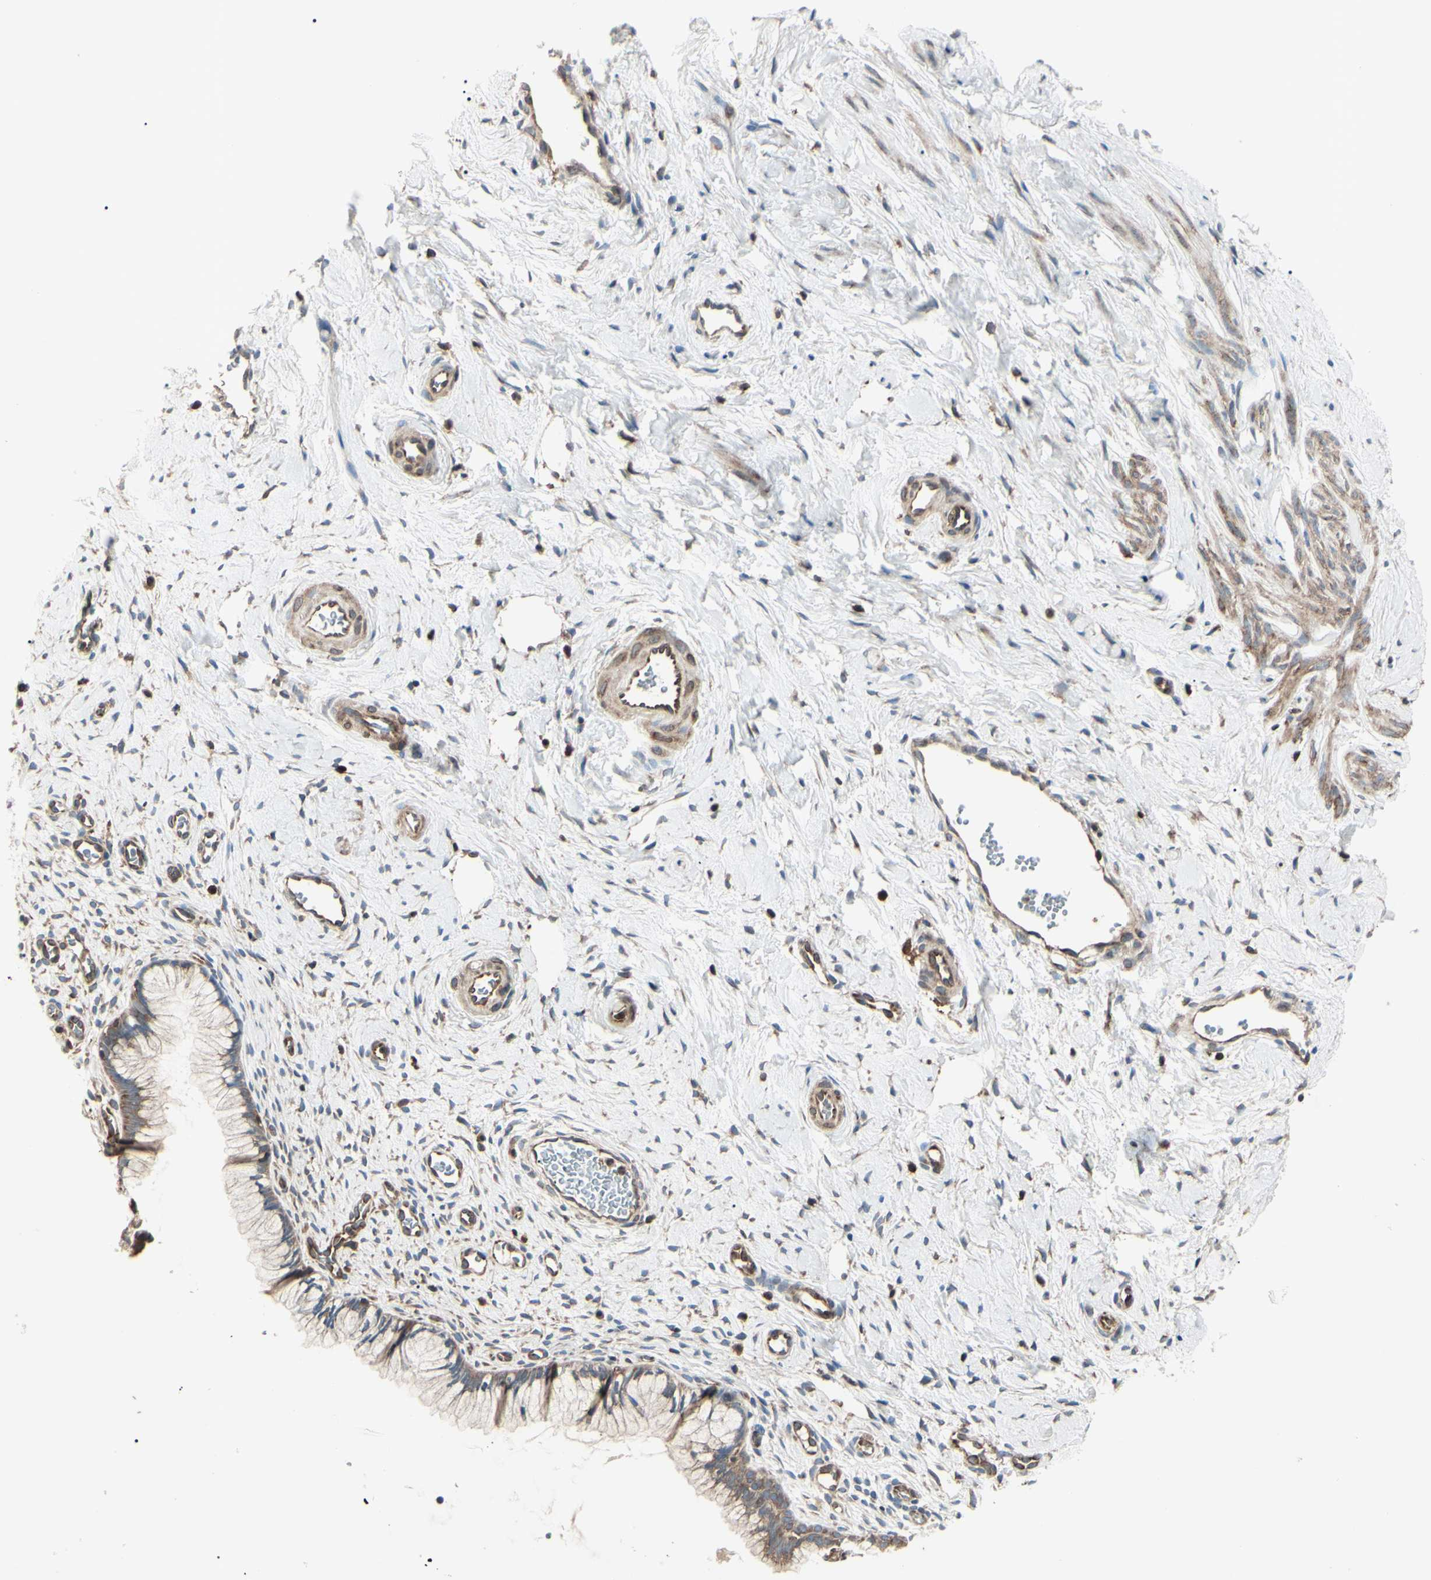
{"staining": {"intensity": "weak", "quantity": "25%-75%", "location": "cytoplasmic/membranous"}, "tissue": "cervix", "cell_type": "Glandular cells", "image_type": "normal", "snomed": [{"axis": "morphology", "description": "Normal tissue, NOS"}, {"axis": "topography", "description": "Cervix"}], "caption": "Immunohistochemistry micrograph of normal human cervix stained for a protein (brown), which demonstrates low levels of weak cytoplasmic/membranous positivity in about 25%-75% of glandular cells.", "gene": "MAPRE1", "patient": {"sex": "female", "age": 65}}